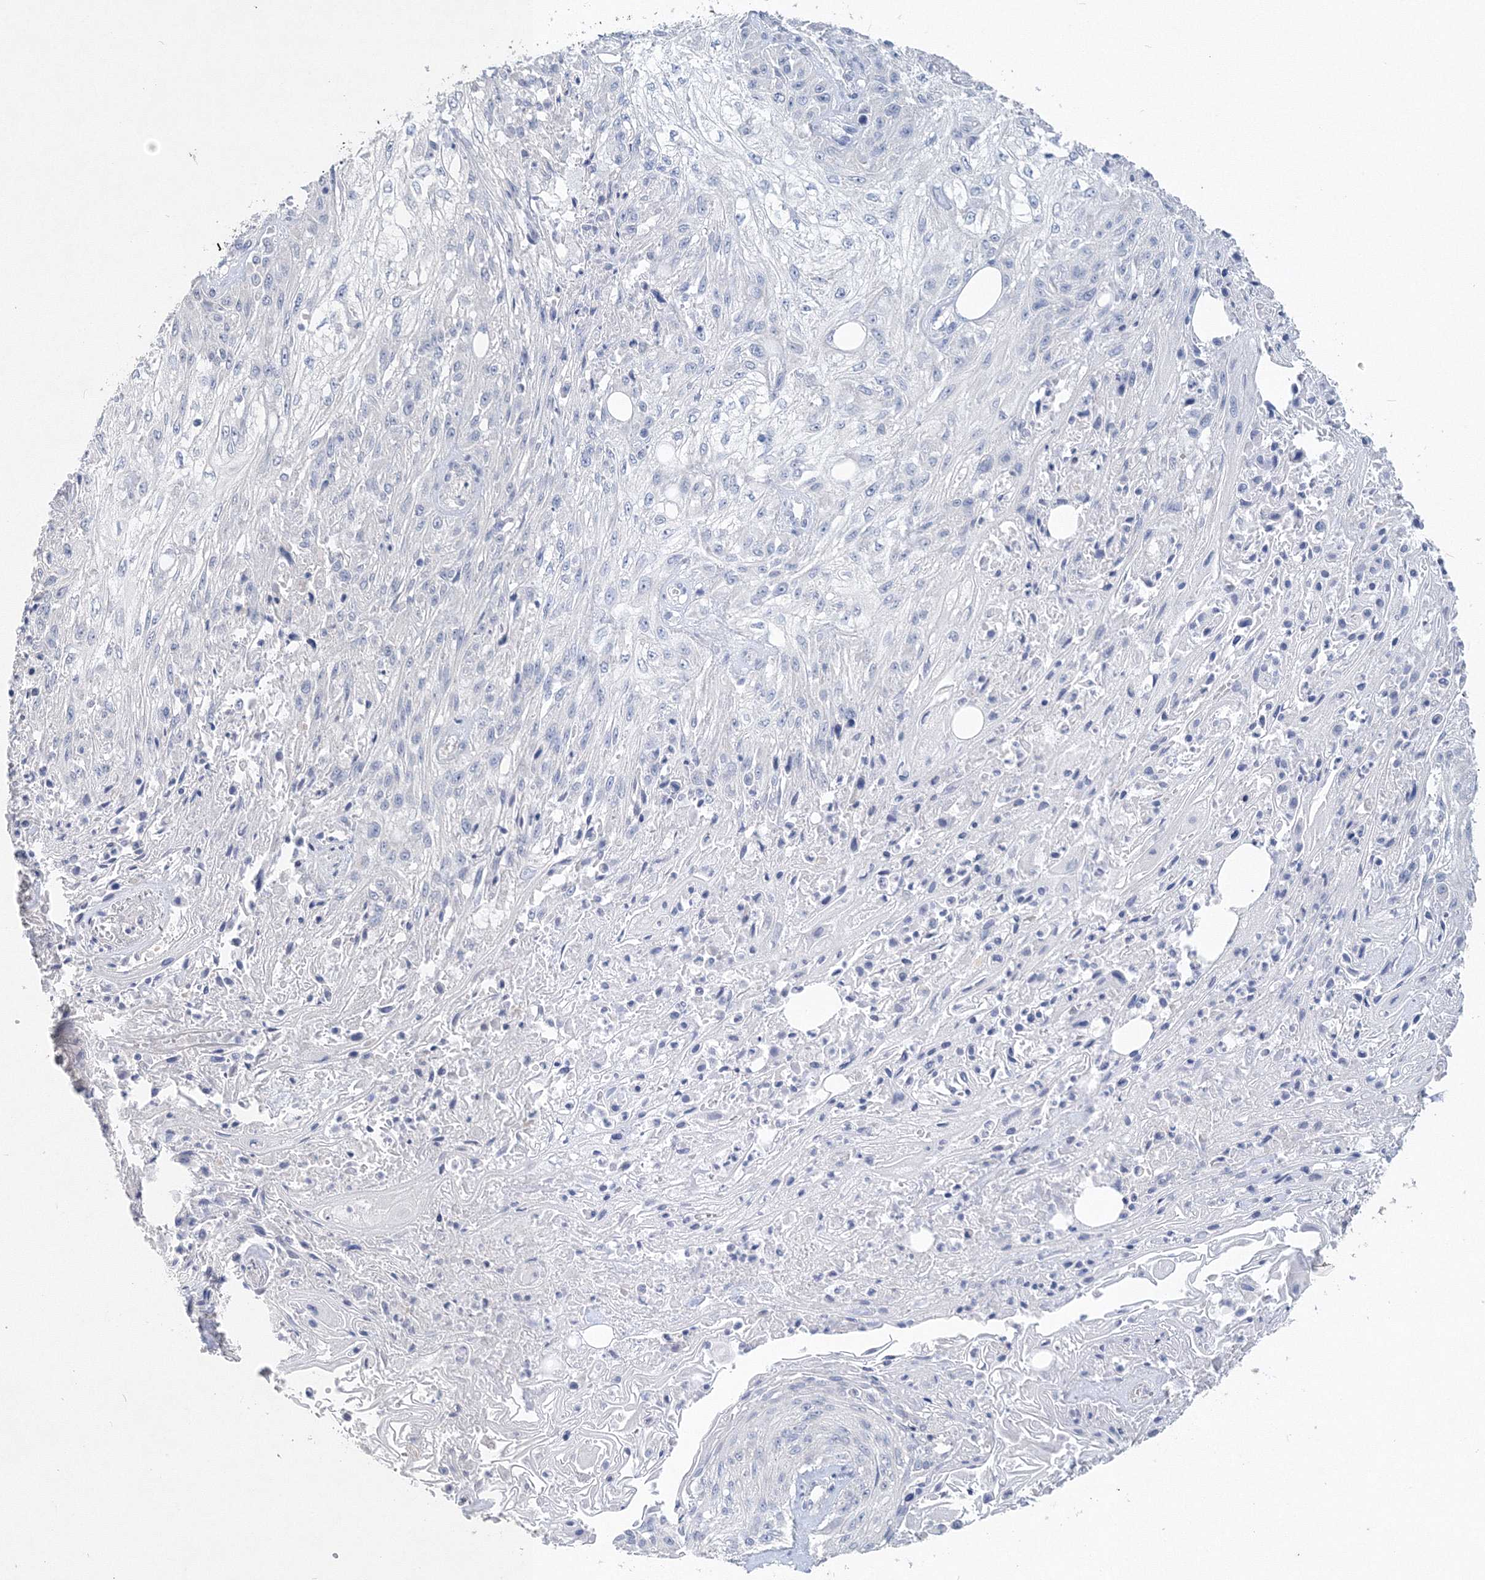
{"staining": {"intensity": "negative", "quantity": "none", "location": "none"}, "tissue": "skin cancer", "cell_type": "Tumor cells", "image_type": "cancer", "snomed": [{"axis": "morphology", "description": "Squamous cell carcinoma, NOS"}, {"axis": "morphology", "description": "Squamous cell carcinoma, metastatic, NOS"}, {"axis": "topography", "description": "Skin"}, {"axis": "topography", "description": "Lymph node"}], "caption": "Micrograph shows no protein staining in tumor cells of metastatic squamous cell carcinoma (skin) tissue.", "gene": "OSBPL6", "patient": {"sex": "male", "age": 75}}